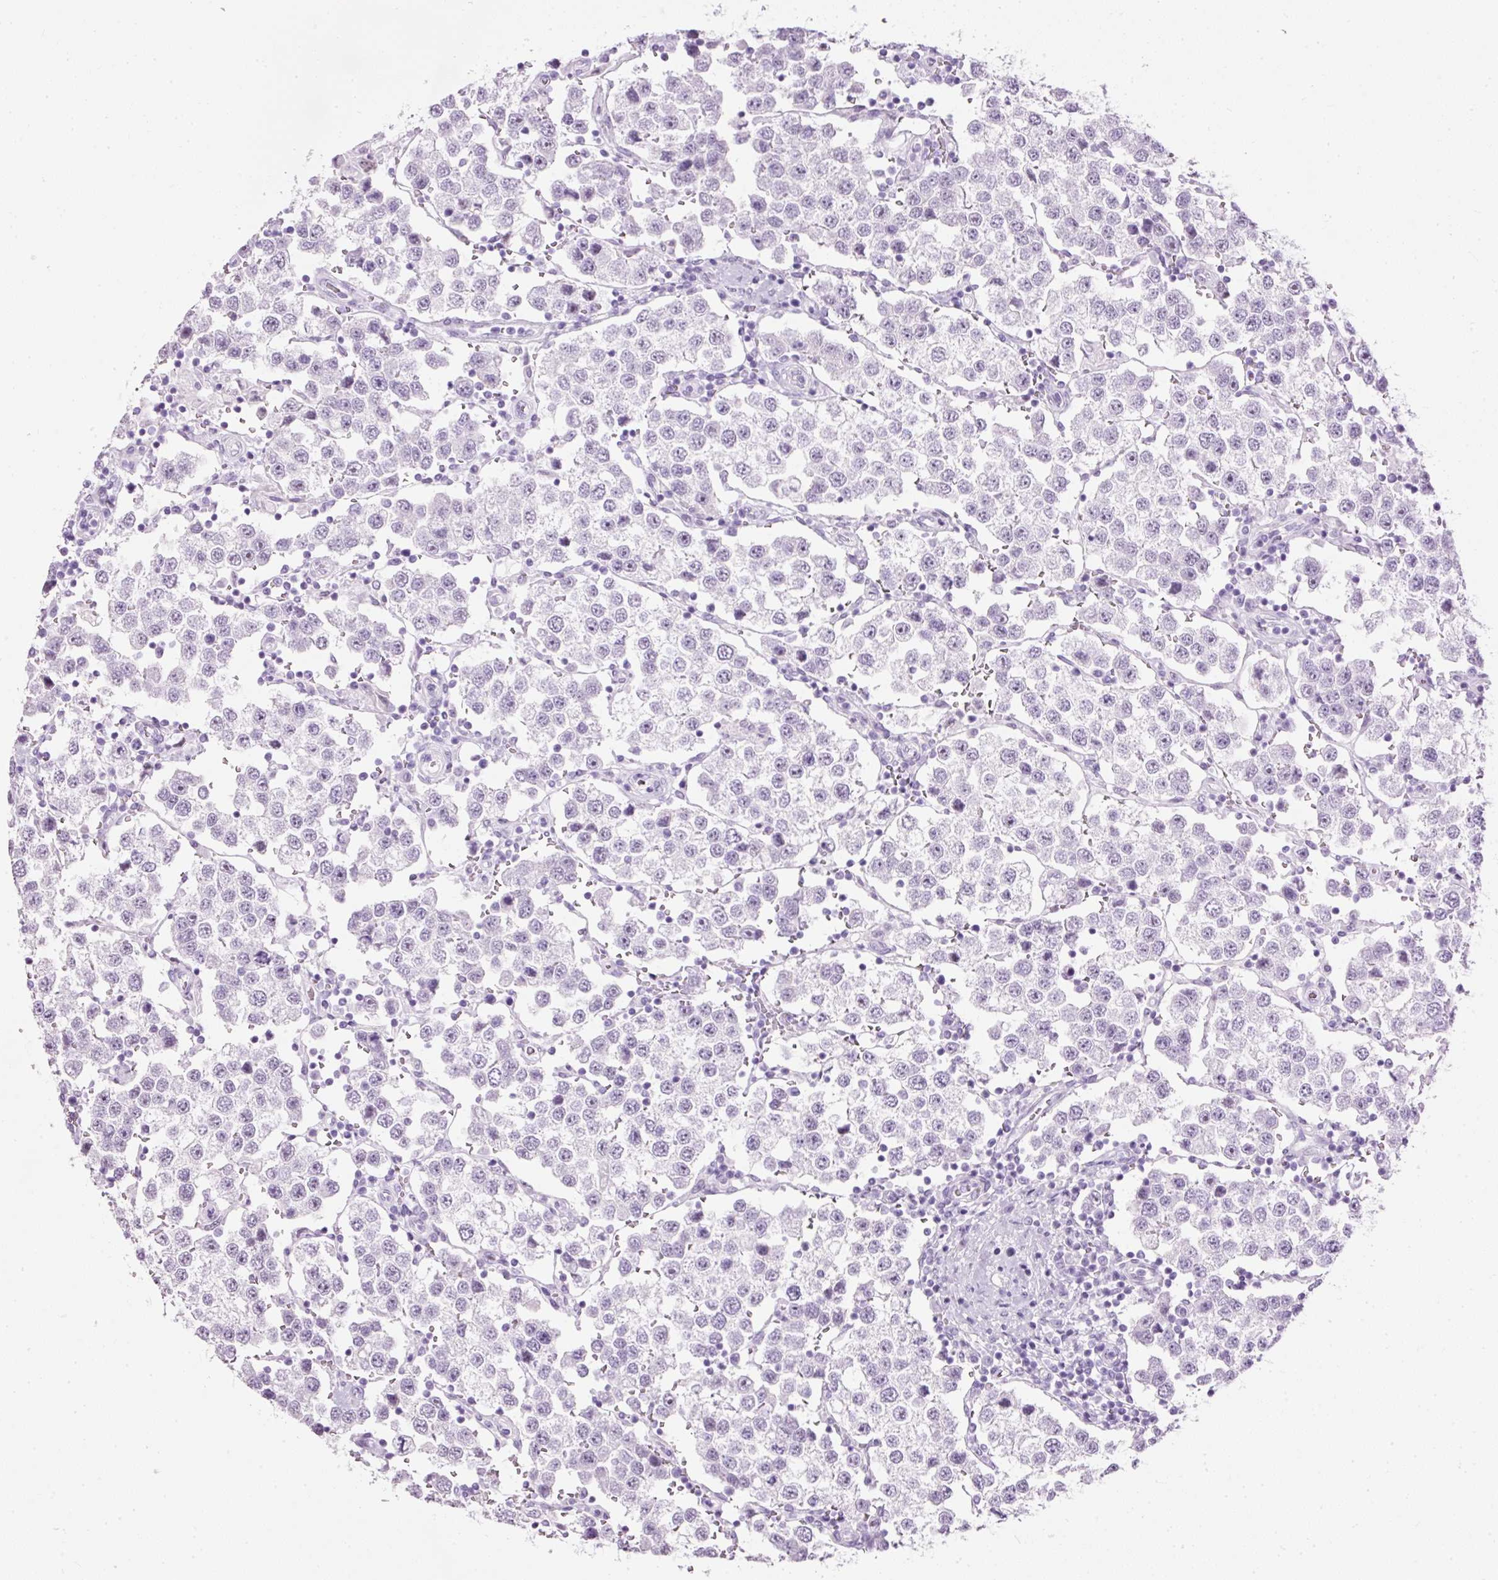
{"staining": {"intensity": "negative", "quantity": "none", "location": "none"}, "tissue": "testis cancer", "cell_type": "Tumor cells", "image_type": "cancer", "snomed": [{"axis": "morphology", "description": "Seminoma, NOS"}, {"axis": "topography", "description": "Testis"}], "caption": "Immunohistochemical staining of human testis cancer exhibits no significant staining in tumor cells.", "gene": "PDE6B", "patient": {"sex": "male", "age": 37}}